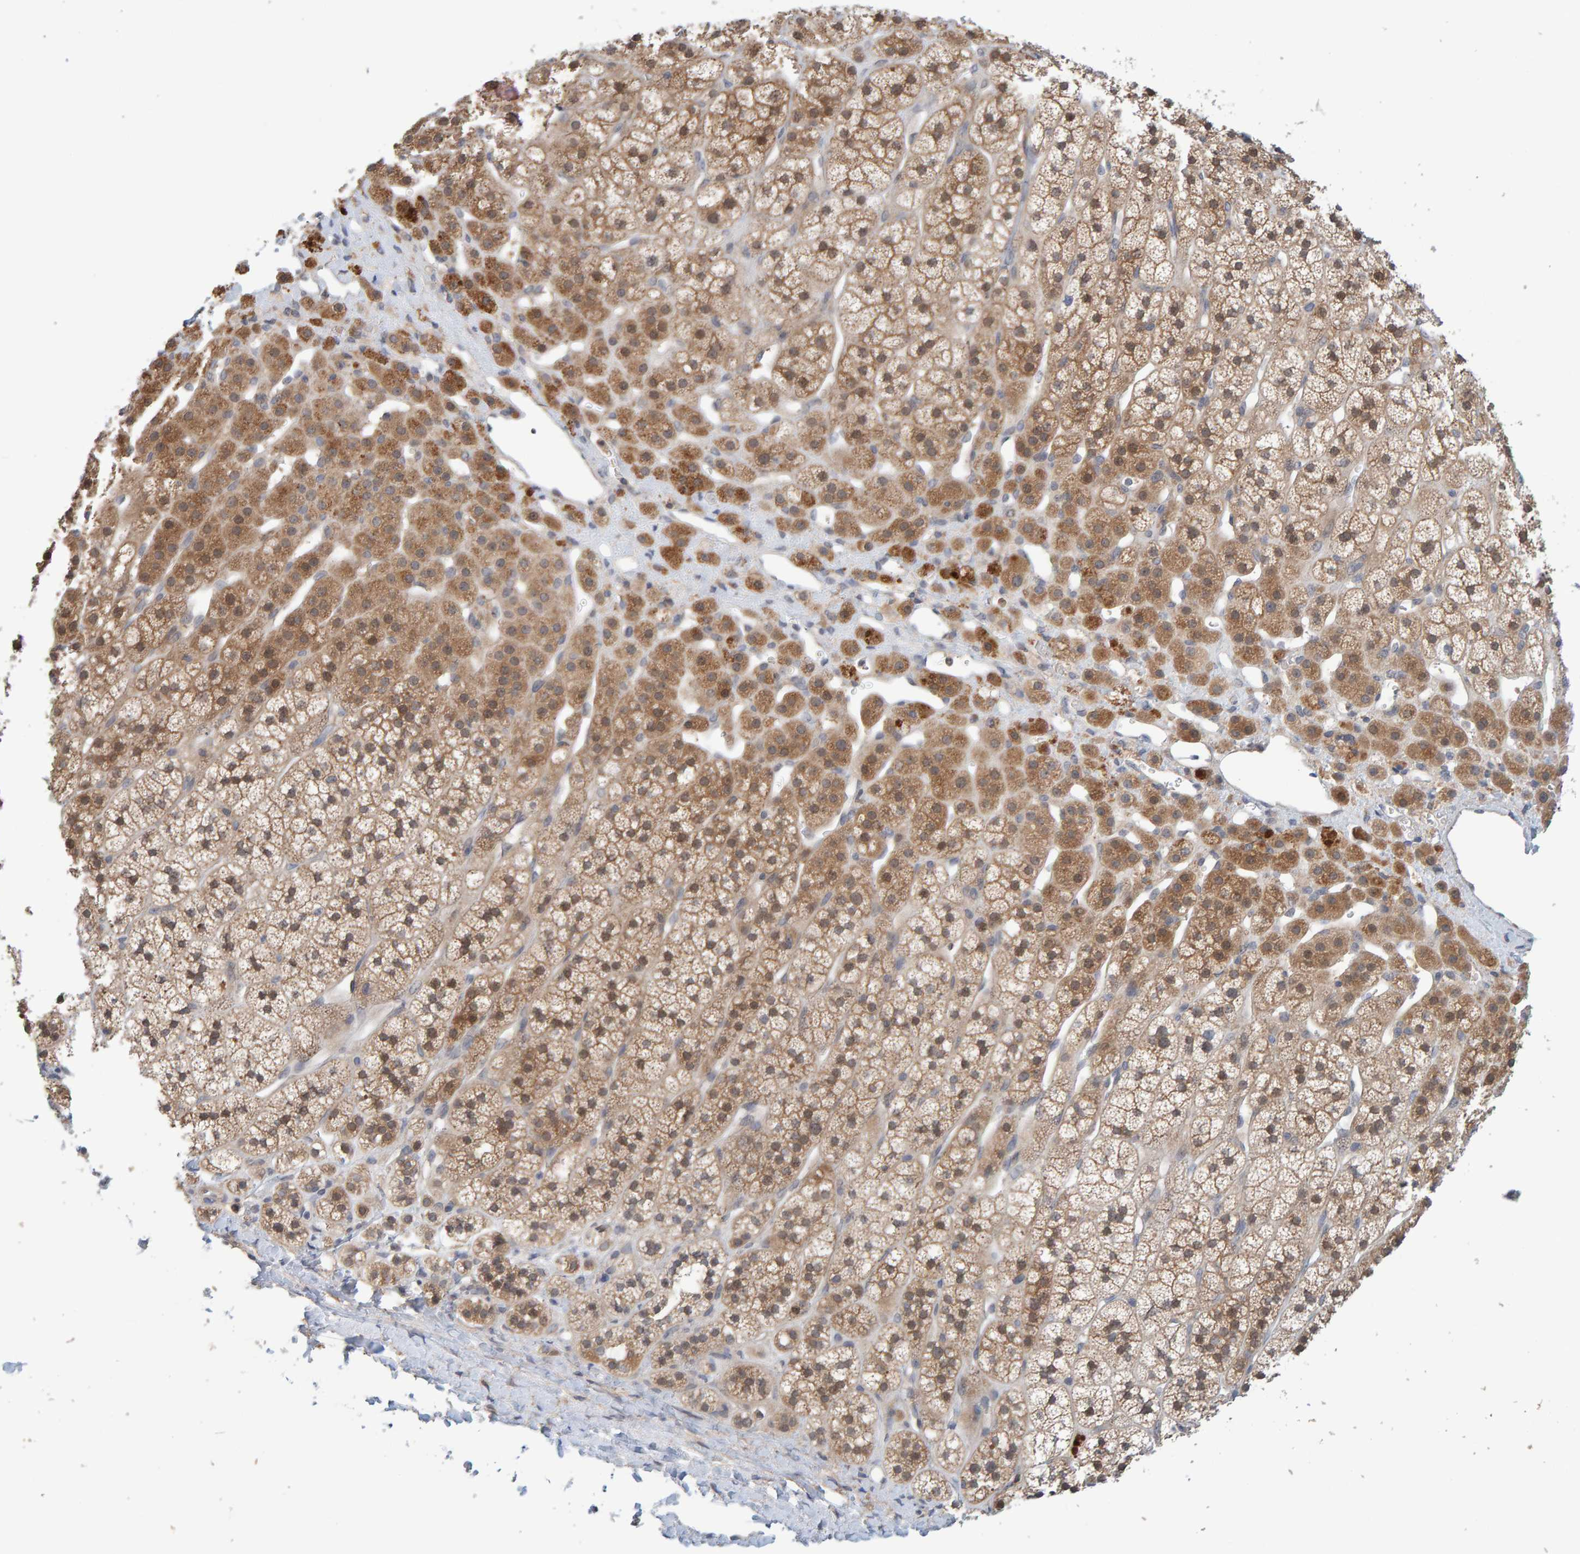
{"staining": {"intensity": "moderate", "quantity": ">75%", "location": "cytoplasmic/membranous"}, "tissue": "adrenal gland", "cell_type": "Glandular cells", "image_type": "normal", "snomed": [{"axis": "morphology", "description": "Normal tissue, NOS"}, {"axis": "topography", "description": "Adrenal gland"}], "caption": "This is a photomicrograph of IHC staining of benign adrenal gland, which shows moderate positivity in the cytoplasmic/membranous of glandular cells.", "gene": "TATDN1", "patient": {"sex": "male", "age": 56}}